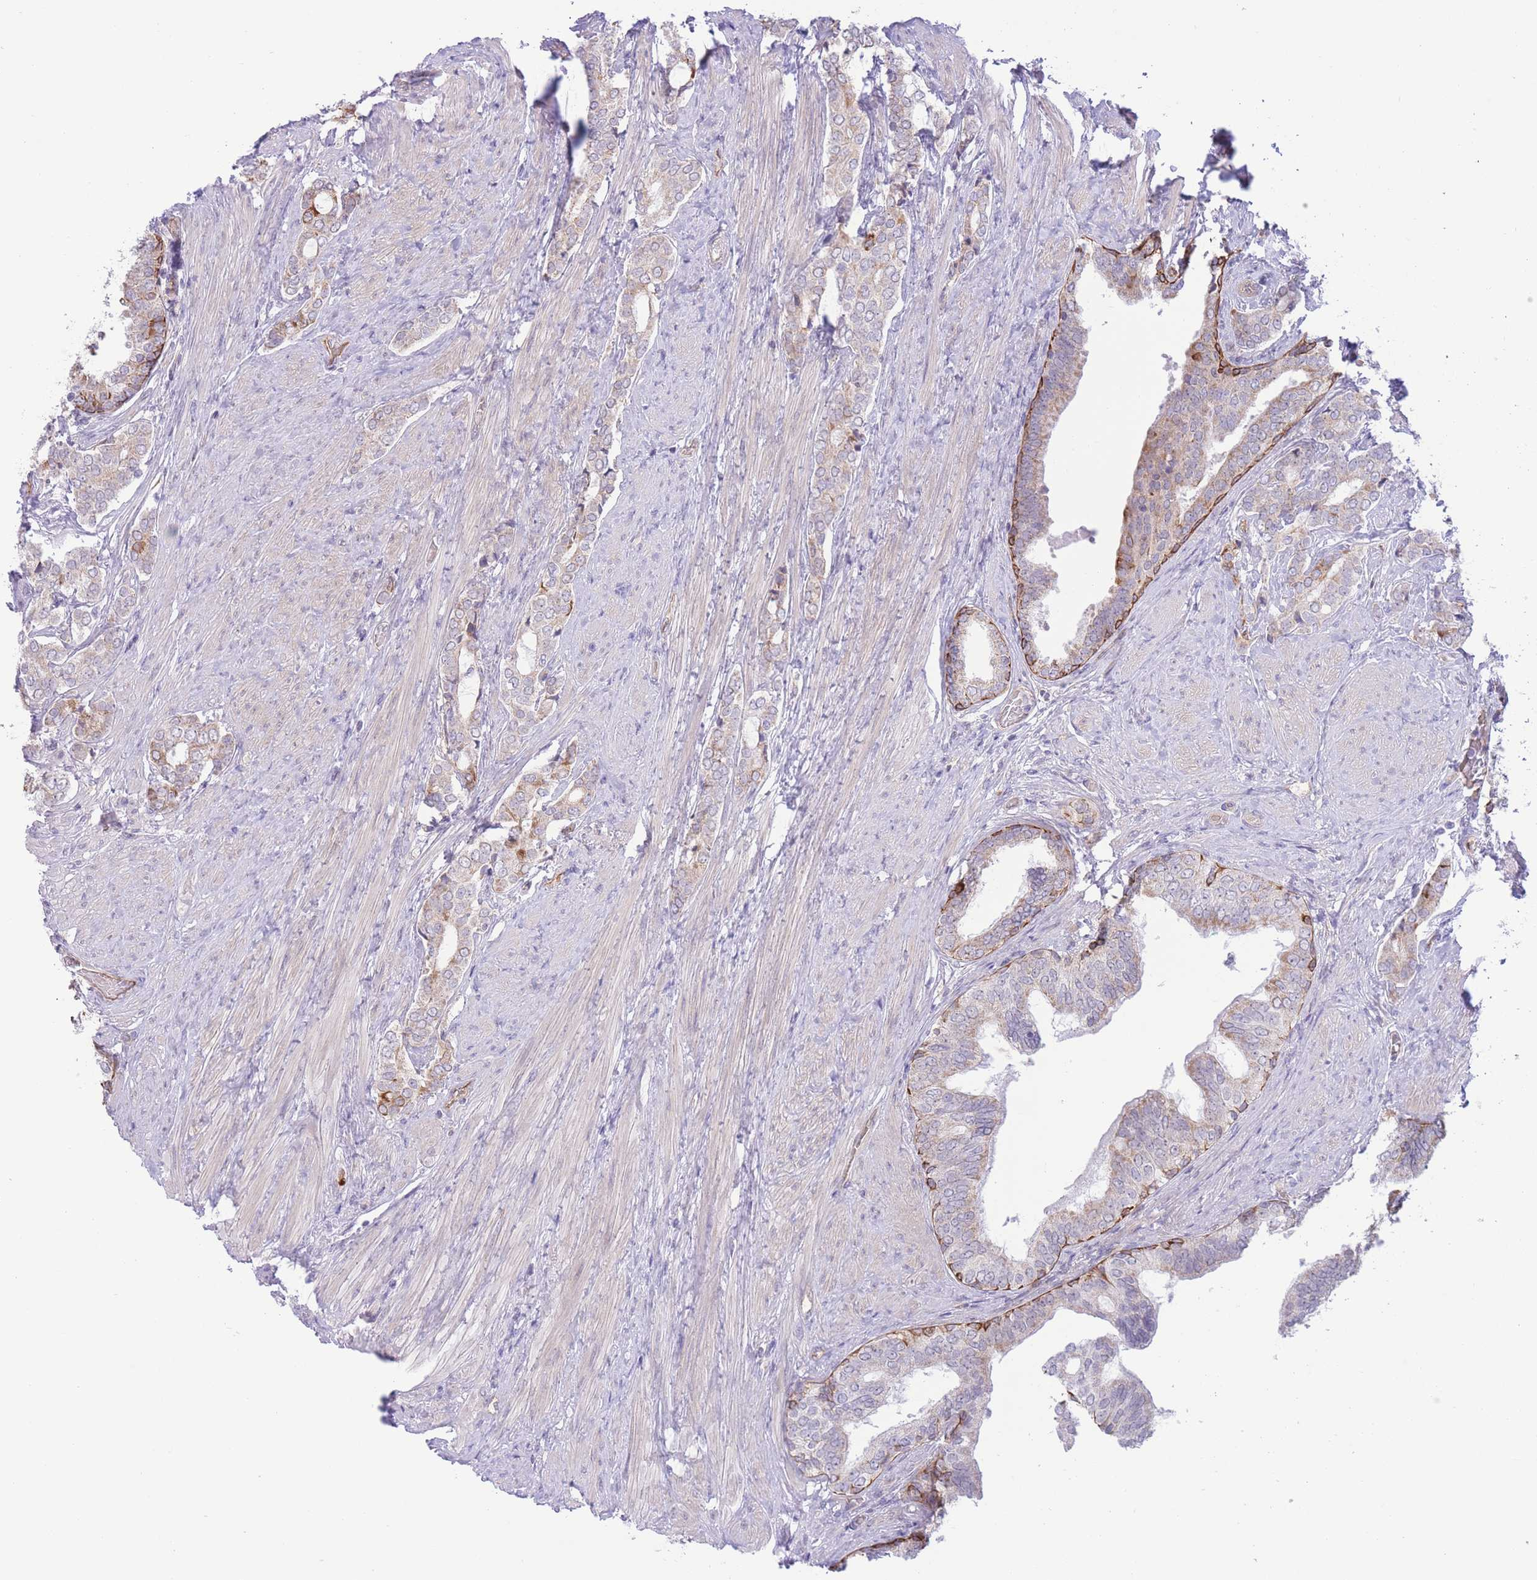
{"staining": {"intensity": "weak", "quantity": "<25%", "location": "cytoplasmic/membranous"}, "tissue": "prostate cancer", "cell_type": "Tumor cells", "image_type": "cancer", "snomed": [{"axis": "morphology", "description": "Adenocarcinoma, High grade"}, {"axis": "topography", "description": "Prostate"}], "caption": "An immunohistochemistry (IHC) photomicrograph of adenocarcinoma (high-grade) (prostate) is shown. There is no staining in tumor cells of adenocarcinoma (high-grade) (prostate). Brightfield microscopy of IHC stained with DAB (3,3'-diaminobenzidine) (brown) and hematoxylin (blue), captured at high magnification.", "gene": "MRPS31", "patient": {"sex": "male", "age": 71}}